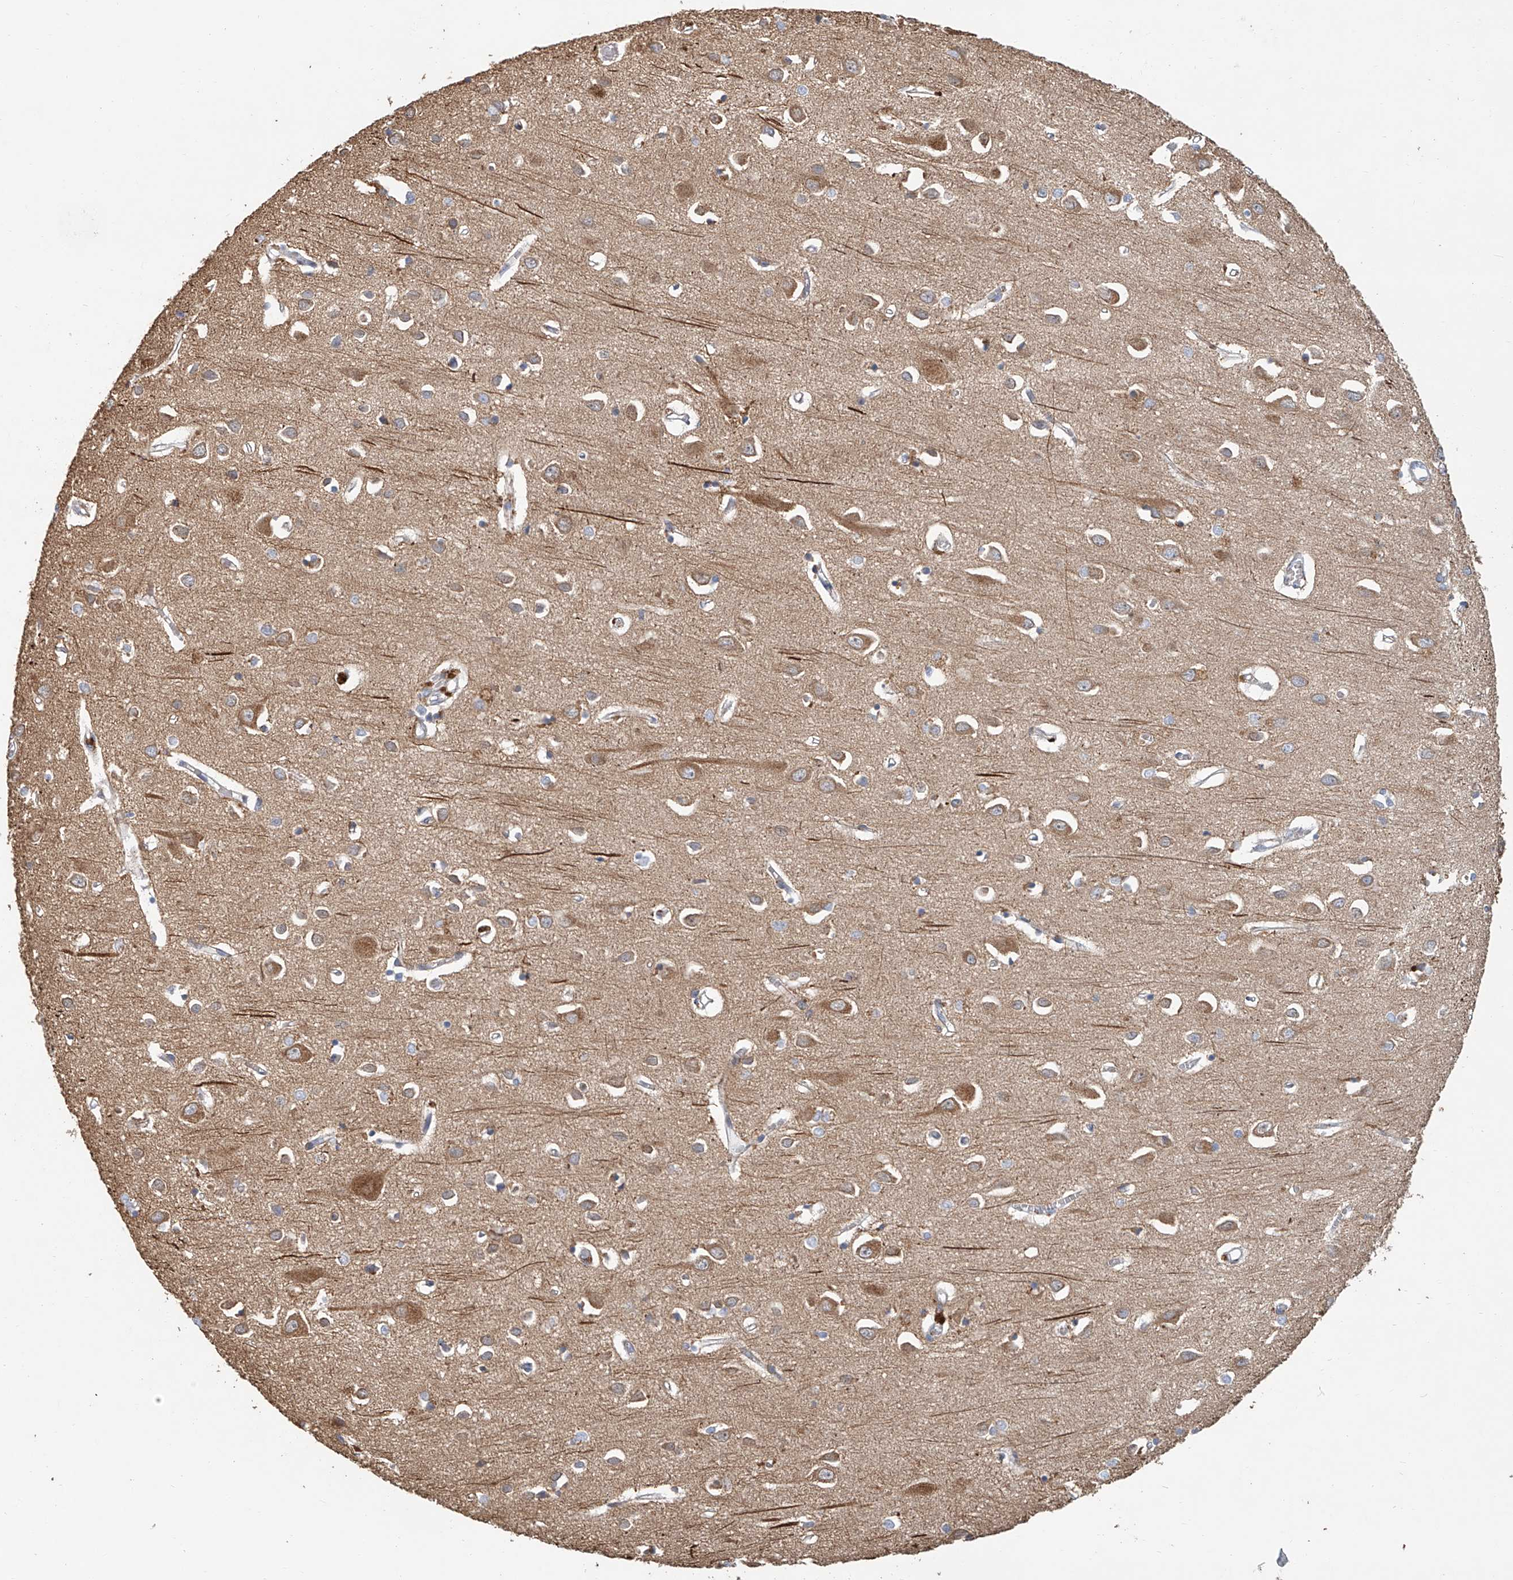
{"staining": {"intensity": "weak", "quantity": "25%-75%", "location": "cytoplasmic/membranous"}, "tissue": "cerebral cortex", "cell_type": "Endothelial cells", "image_type": "normal", "snomed": [{"axis": "morphology", "description": "Normal tissue, NOS"}, {"axis": "topography", "description": "Cerebral cortex"}], "caption": "Human cerebral cortex stained with a brown dye displays weak cytoplasmic/membranous positive positivity in about 25%-75% of endothelial cells.", "gene": "HGSNAT", "patient": {"sex": "female", "age": 64}}